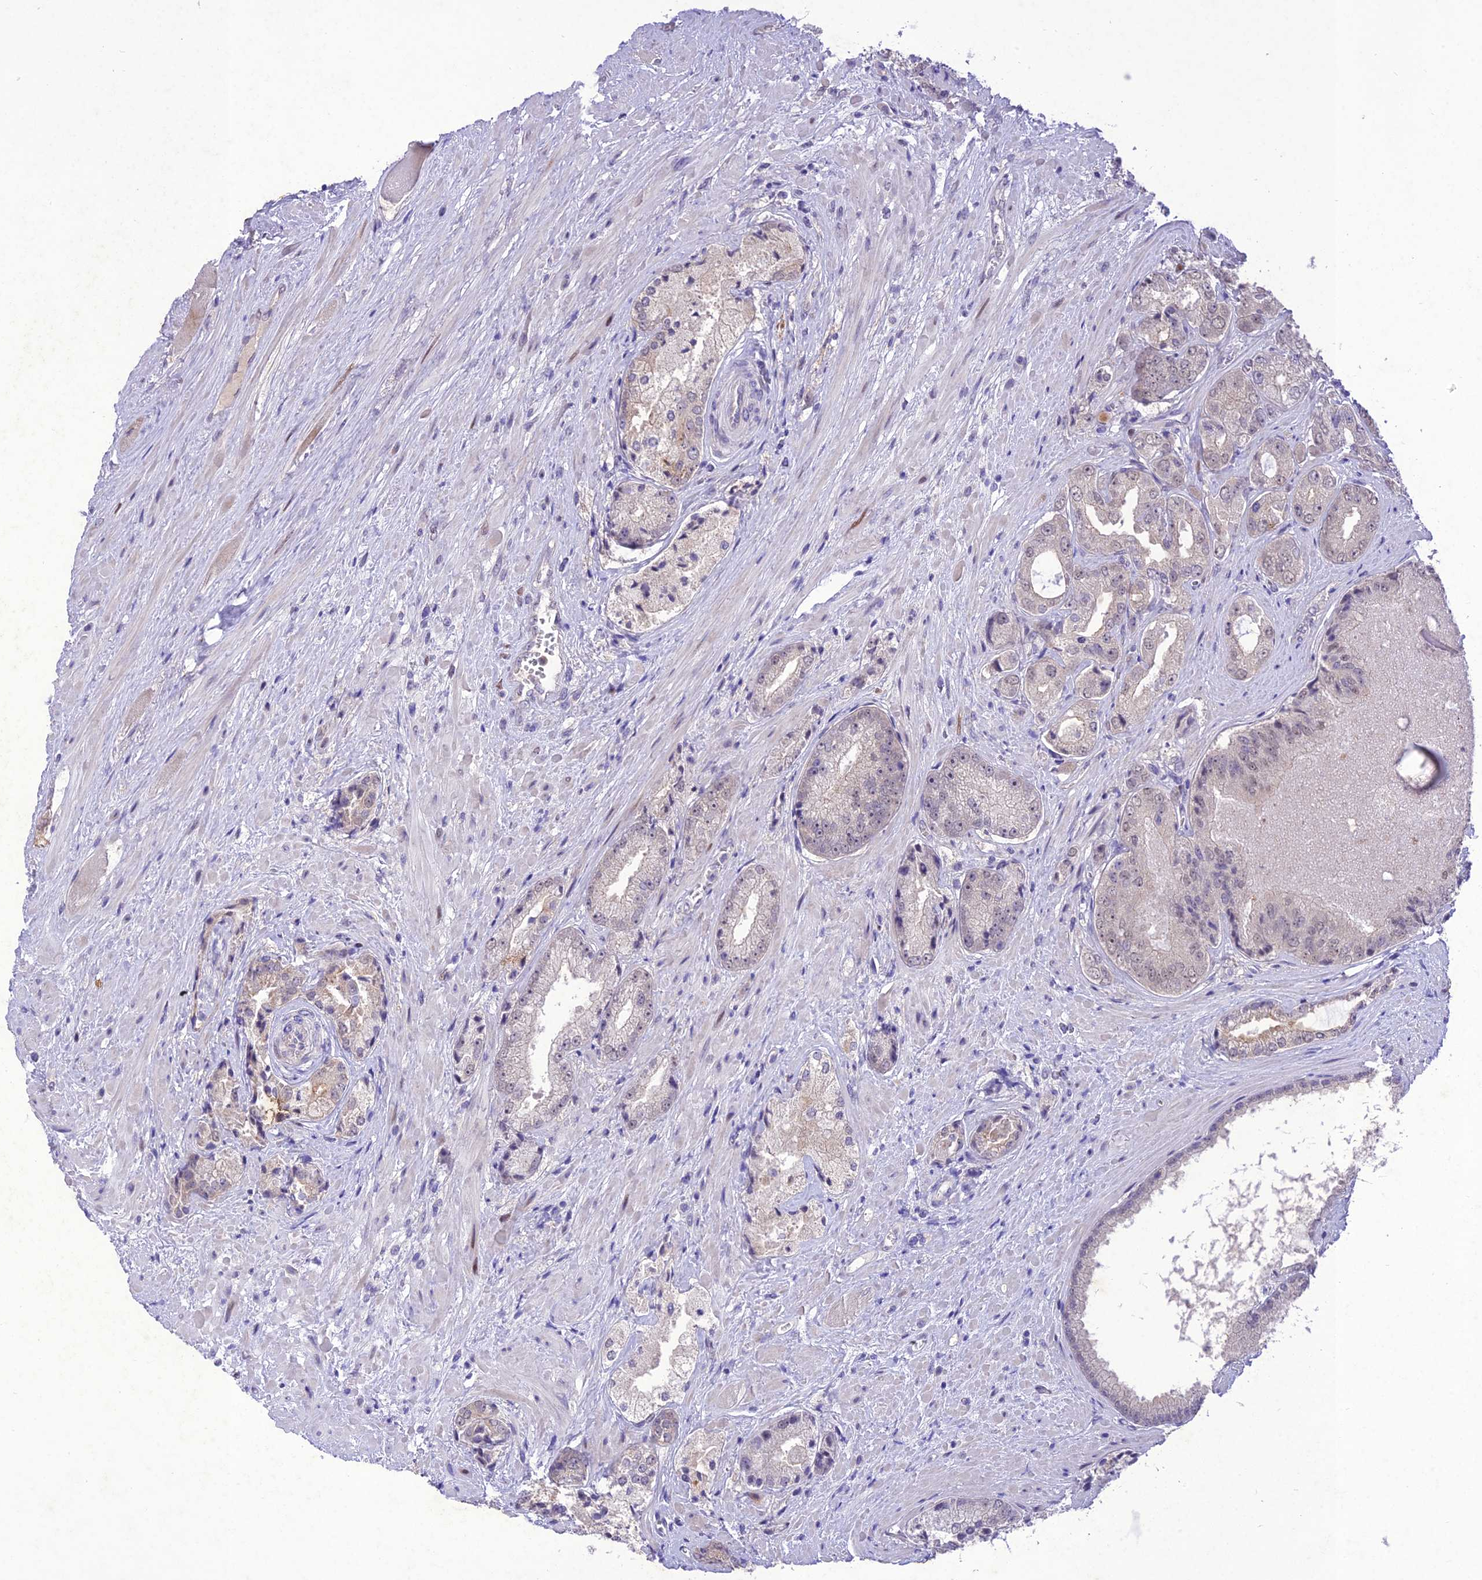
{"staining": {"intensity": "weak", "quantity": "<25%", "location": "cytoplasmic/membranous"}, "tissue": "prostate cancer", "cell_type": "Tumor cells", "image_type": "cancer", "snomed": [{"axis": "morphology", "description": "Adenocarcinoma, High grade"}, {"axis": "topography", "description": "Prostate"}], "caption": "High magnification brightfield microscopy of prostate cancer (high-grade adenocarcinoma) stained with DAB (3,3'-diaminobenzidine) (brown) and counterstained with hematoxylin (blue): tumor cells show no significant expression.", "gene": "ANKRD52", "patient": {"sex": "male", "age": 71}}